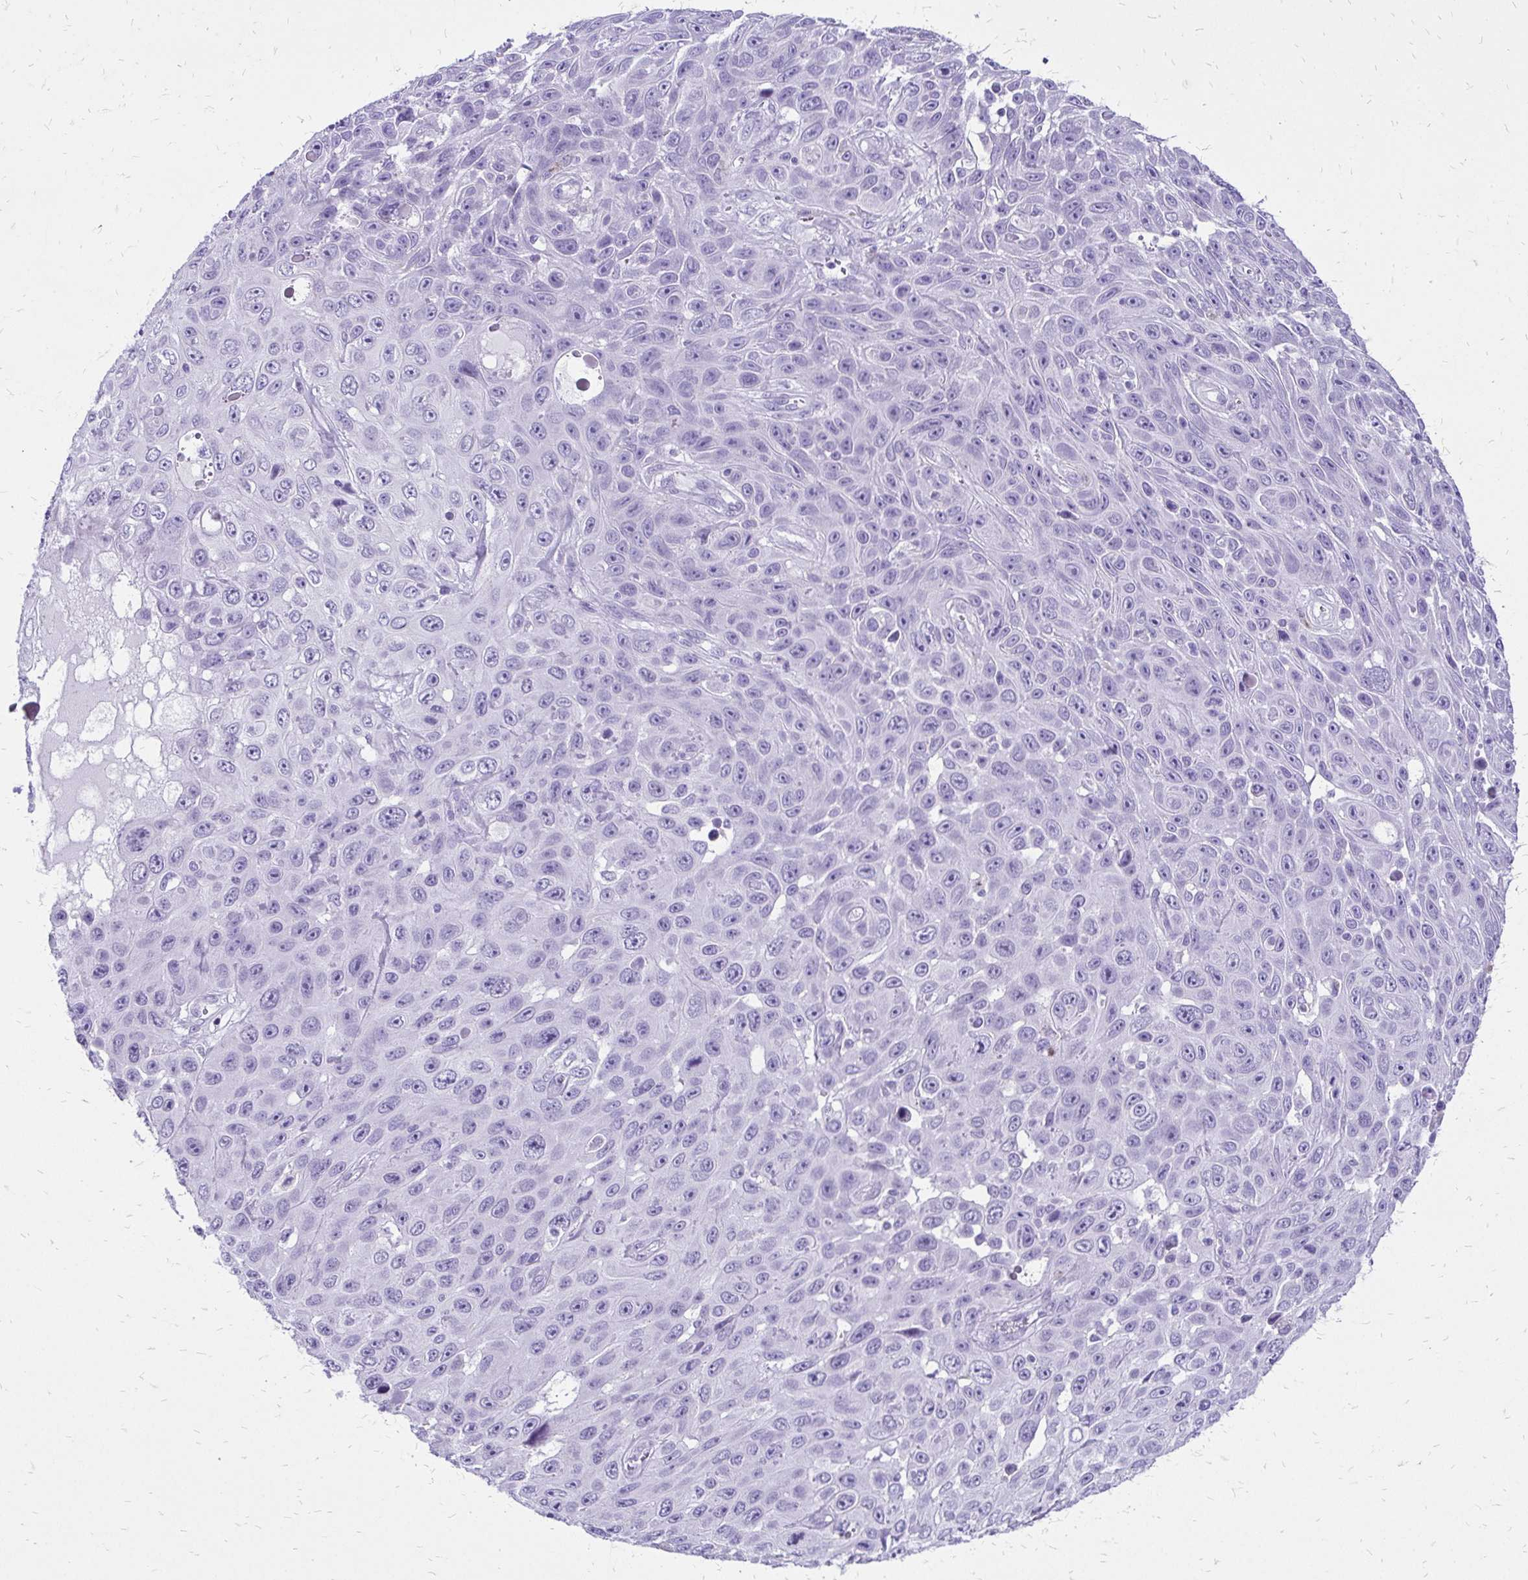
{"staining": {"intensity": "negative", "quantity": "none", "location": "none"}, "tissue": "skin cancer", "cell_type": "Tumor cells", "image_type": "cancer", "snomed": [{"axis": "morphology", "description": "Squamous cell carcinoma, NOS"}, {"axis": "topography", "description": "Skin"}], "caption": "Histopathology image shows no protein expression in tumor cells of squamous cell carcinoma (skin) tissue.", "gene": "SLC32A1", "patient": {"sex": "male", "age": 82}}